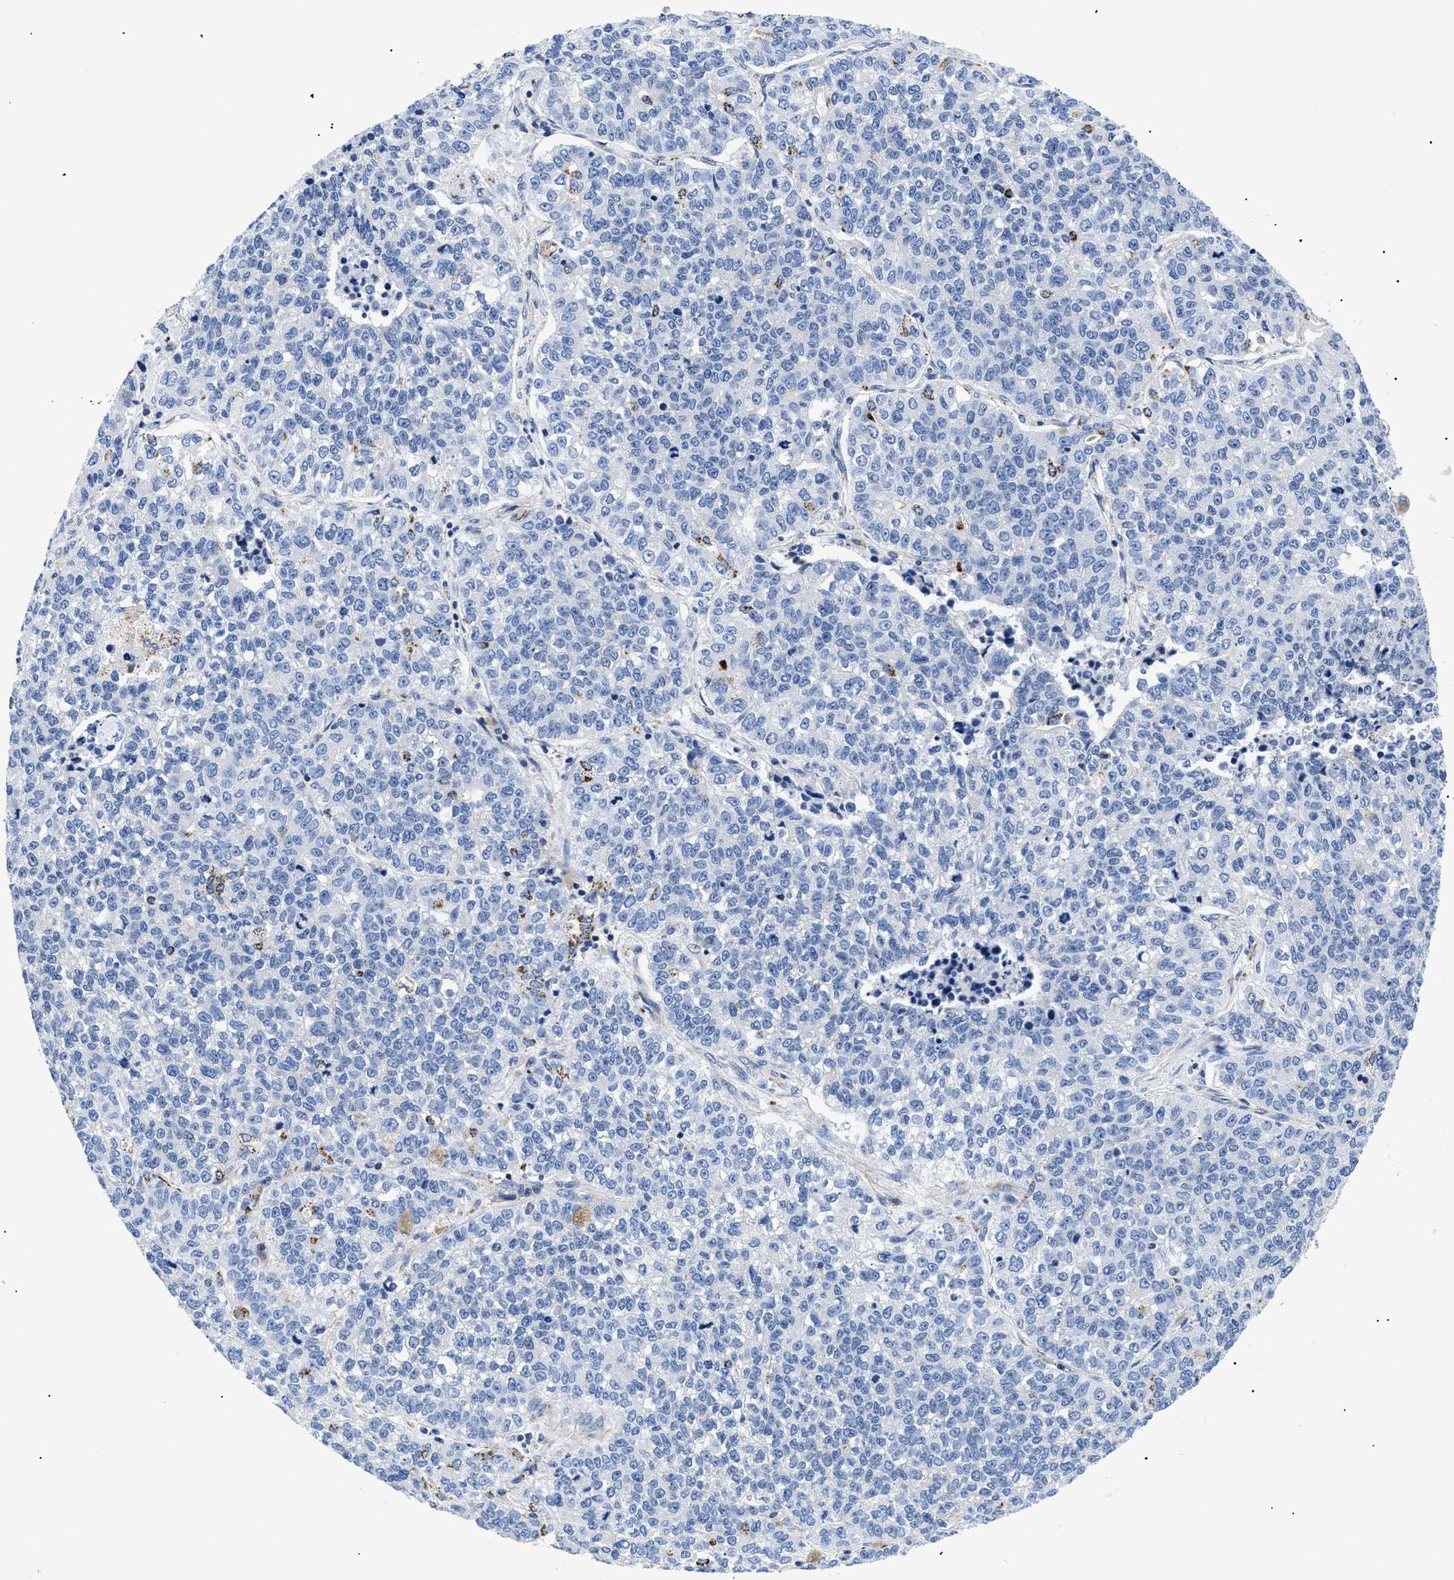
{"staining": {"intensity": "negative", "quantity": "none", "location": "none"}, "tissue": "lung cancer", "cell_type": "Tumor cells", "image_type": "cancer", "snomed": [{"axis": "morphology", "description": "Adenocarcinoma, NOS"}, {"axis": "topography", "description": "Lung"}], "caption": "Tumor cells show no significant positivity in adenocarcinoma (lung).", "gene": "GPR149", "patient": {"sex": "male", "age": 49}}